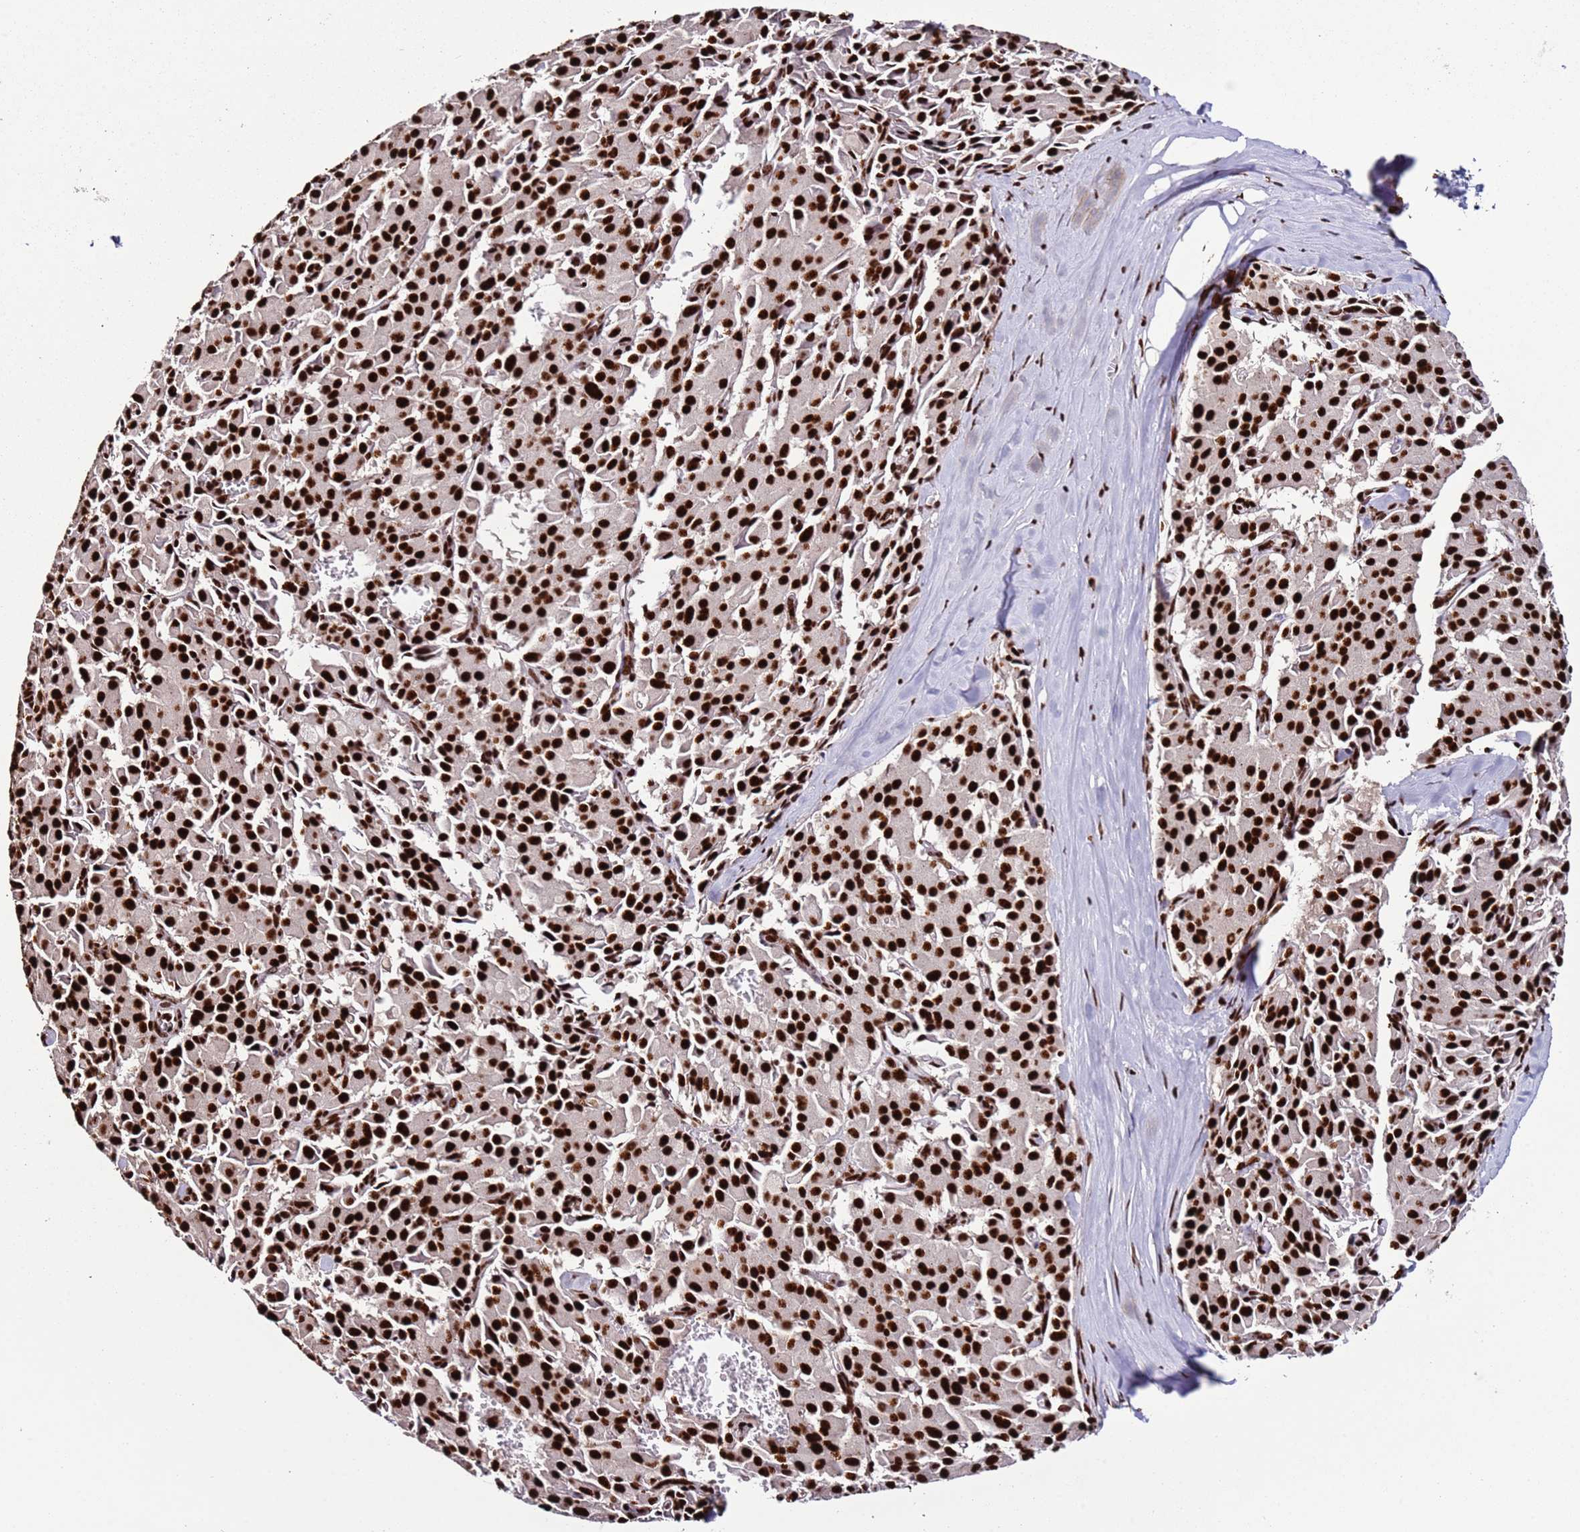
{"staining": {"intensity": "strong", "quantity": ">75%", "location": "nuclear"}, "tissue": "pancreatic cancer", "cell_type": "Tumor cells", "image_type": "cancer", "snomed": [{"axis": "morphology", "description": "Adenocarcinoma, NOS"}, {"axis": "topography", "description": "Pancreas"}], "caption": "Immunohistochemistry staining of adenocarcinoma (pancreatic), which demonstrates high levels of strong nuclear staining in approximately >75% of tumor cells indicating strong nuclear protein positivity. The staining was performed using DAB (brown) for protein detection and nuclei were counterstained in hematoxylin (blue).", "gene": "C6orf226", "patient": {"sex": "male", "age": 65}}